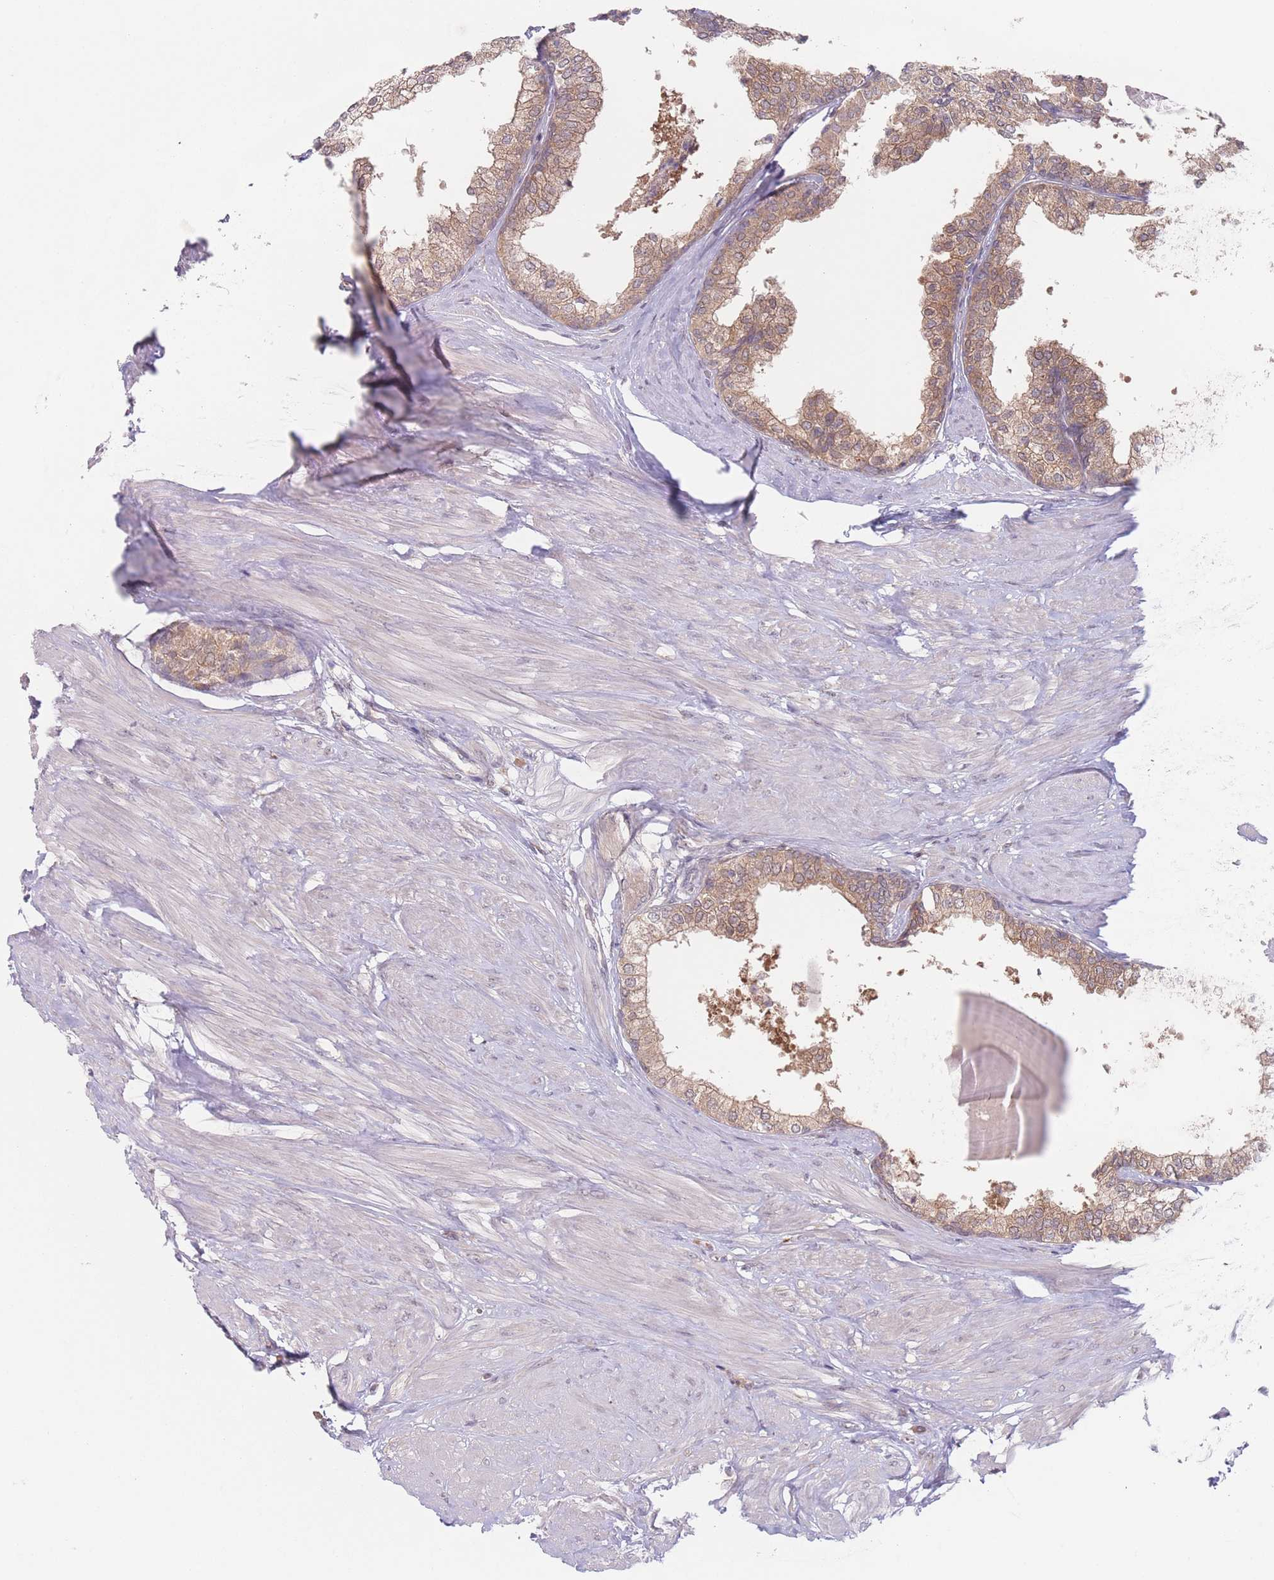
{"staining": {"intensity": "moderate", "quantity": ">75%", "location": "cytoplasmic/membranous"}, "tissue": "prostate", "cell_type": "Glandular cells", "image_type": "normal", "snomed": [{"axis": "morphology", "description": "Normal tissue, NOS"}, {"axis": "topography", "description": "Prostate"}], "caption": "Moderate cytoplasmic/membranous protein staining is seen in approximately >75% of glandular cells in prostate.", "gene": "PPM1A", "patient": {"sex": "male", "age": 48}}